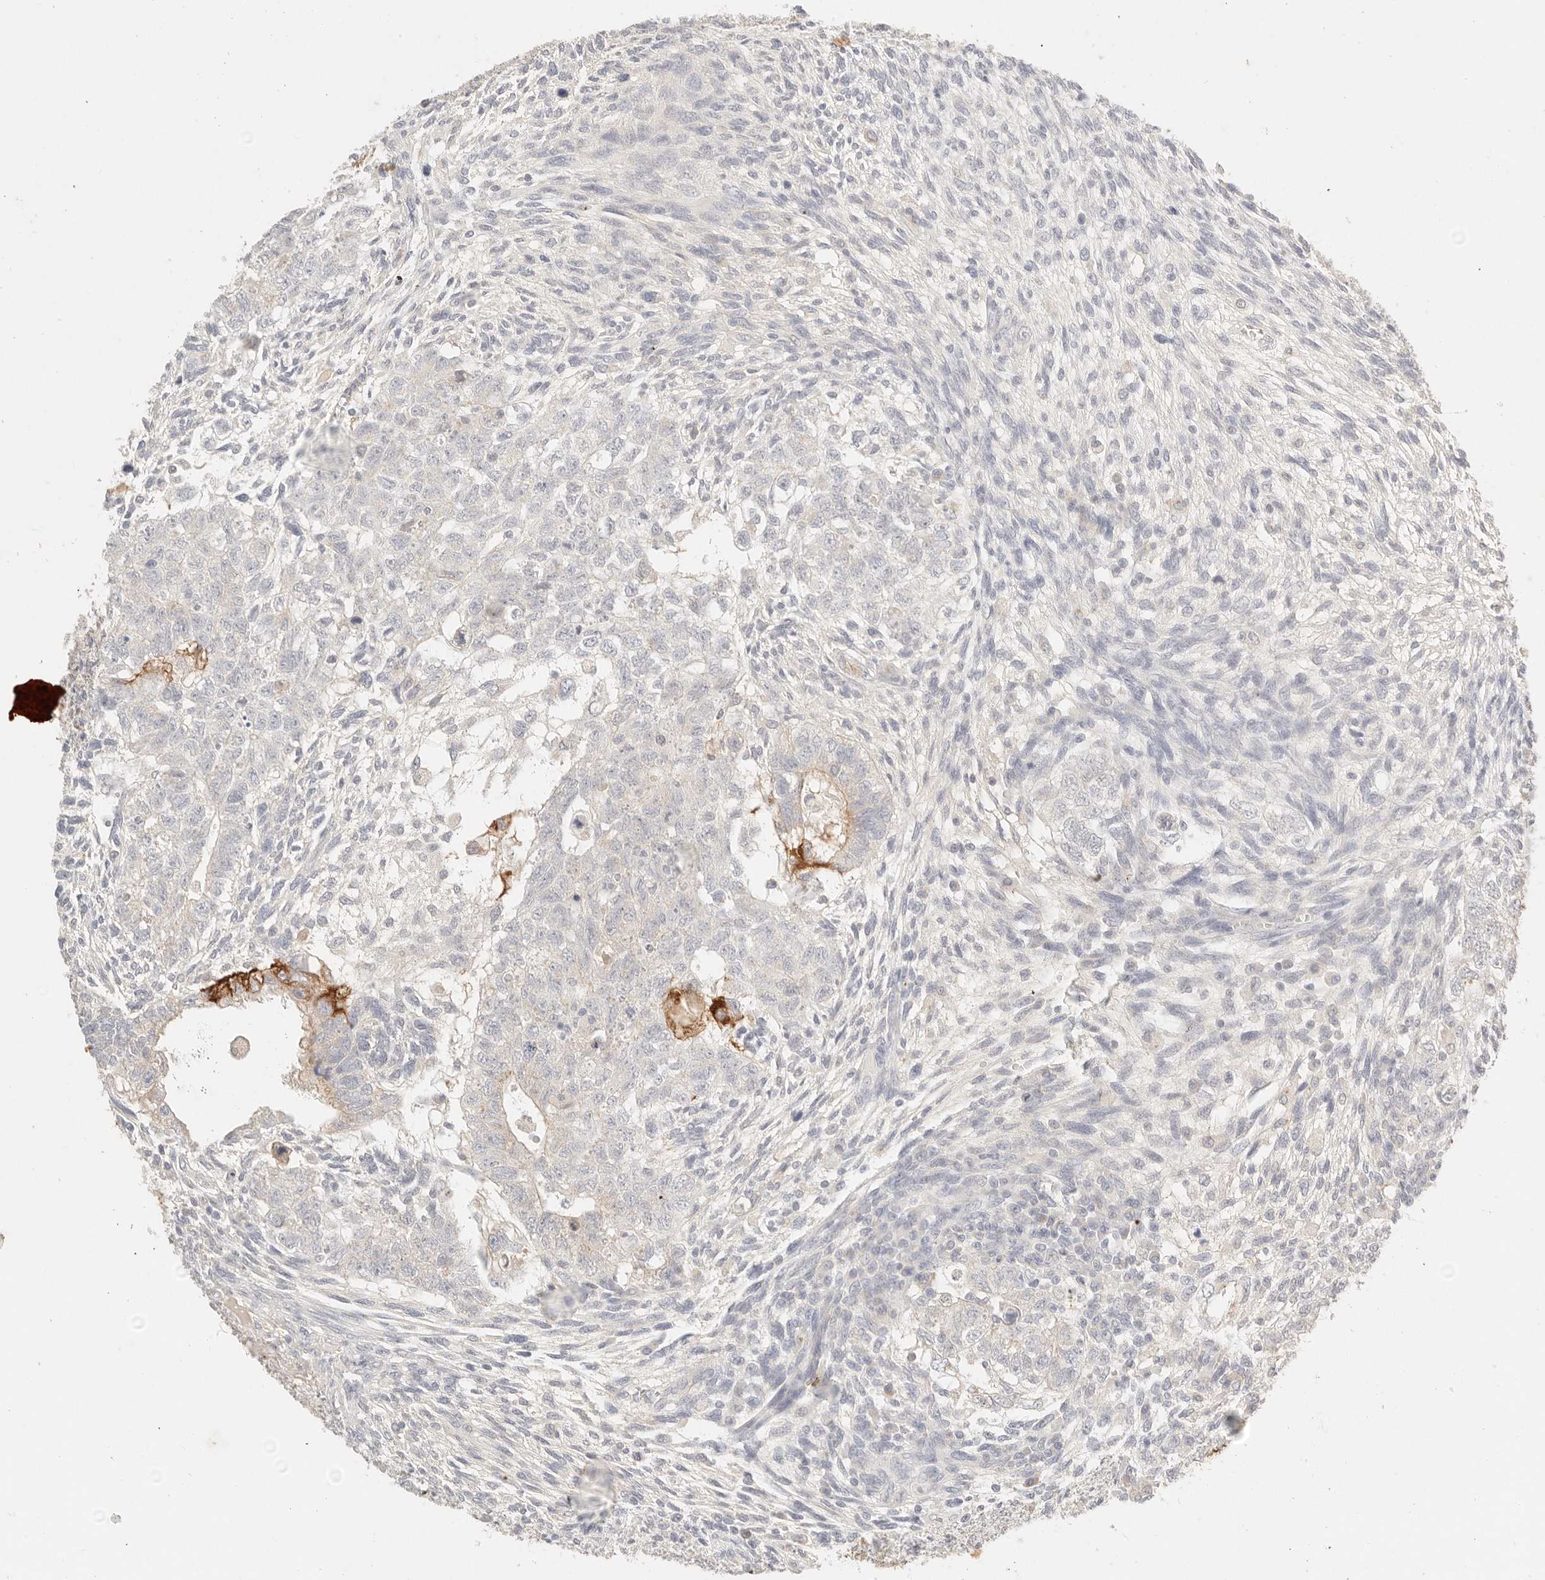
{"staining": {"intensity": "strong", "quantity": "<25%", "location": "cytoplasmic/membranous"}, "tissue": "testis cancer", "cell_type": "Tumor cells", "image_type": "cancer", "snomed": [{"axis": "morphology", "description": "Carcinoma, Embryonal, NOS"}, {"axis": "topography", "description": "Testis"}], "caption": "Testis embryonal carcinoma stained with IHC reveals strong cytoplasmic/membranous positivity in about <25% of tumor cells. (DAB (3,3'-diaminobenzidine) IHC with brightfield microscopy, high magnification).", "gene": "CEP120", "patient": {"sex": "male", "age": 37}}